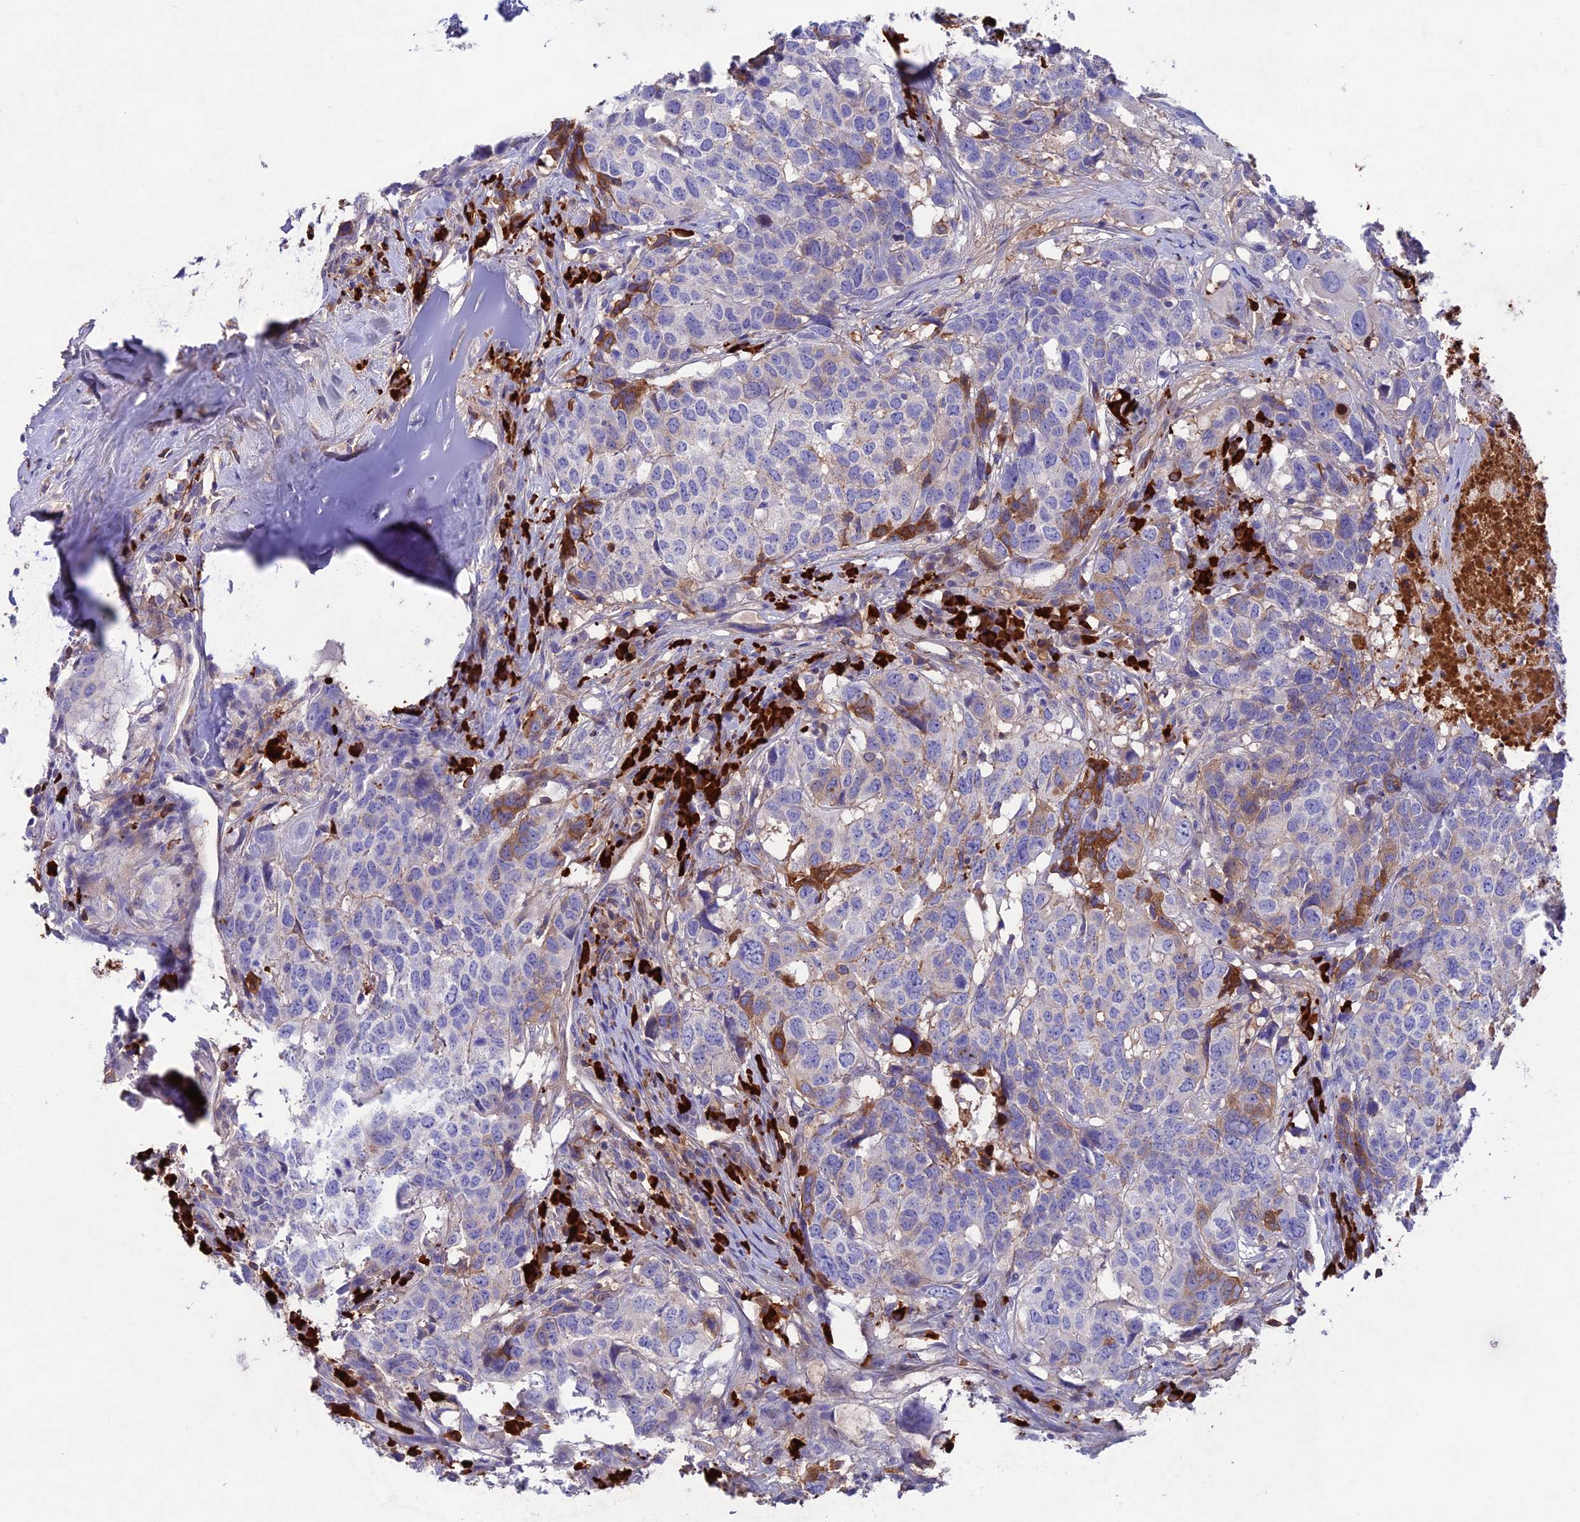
{"staining": {"intensity": "negative", "quantity": "none", "location": "none"}, "tissue": "head and neck cancer", "cell_type": "Tumor cells", "image_type": "cancer", "snomed": [{"axis": "morphology", "description": "Squamous cell carcinoma, NOS"}, {"axis": "topography", "description": "Head-Neck"}], "caption": "Immunohistochemical staining of head and neck cancer shows no significant staining in tumor cells.", "gene": "SNAP91", "patient": {"sex": "male", "age": 66}}